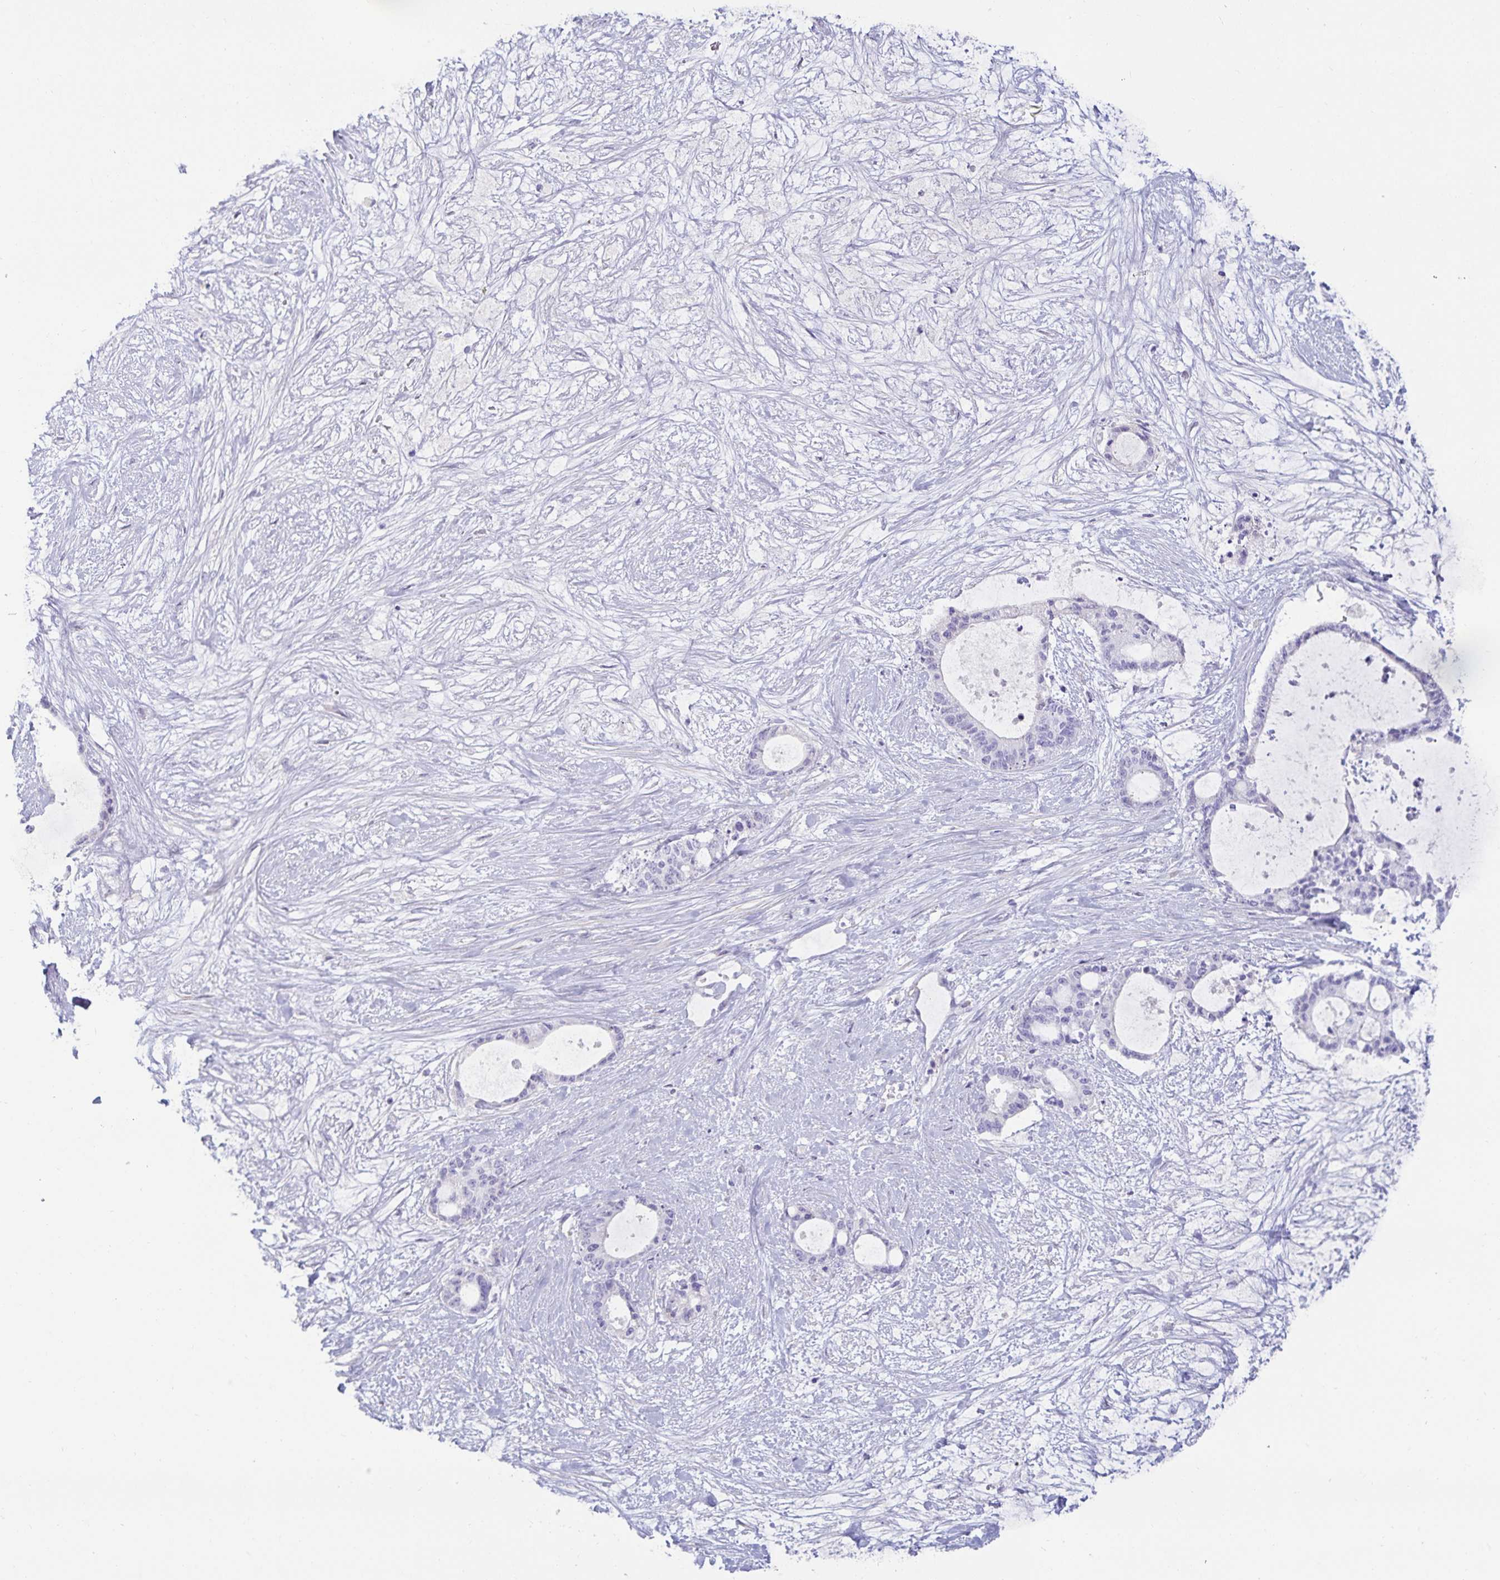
{"staining": {"intensity": "negative", "quantity": "none", "location": "none"}, "tissue": "liver cancer", "cell_type": "Tumor cells", "image_type": "cancer", "snomed": [{"axis": "morphology", "description": "Normal tissue, NOS"}, {"axis": "morphology", "description": "Cholangiocarcinoma"}, {"axis": "topography", "description": "Liver"}, {"axis": "topography", "description": "Peripheral nerve tissue"}], "caption": "Liver cholangiocarcinoma was stained to show a protein in brown. There is no significant expression in tumor cells. (DAB (3,3'-diaminobenzidine) IHC, high magnification).", "gene": "SPAG4", "patient": {"sex": "female", "age": 73}}